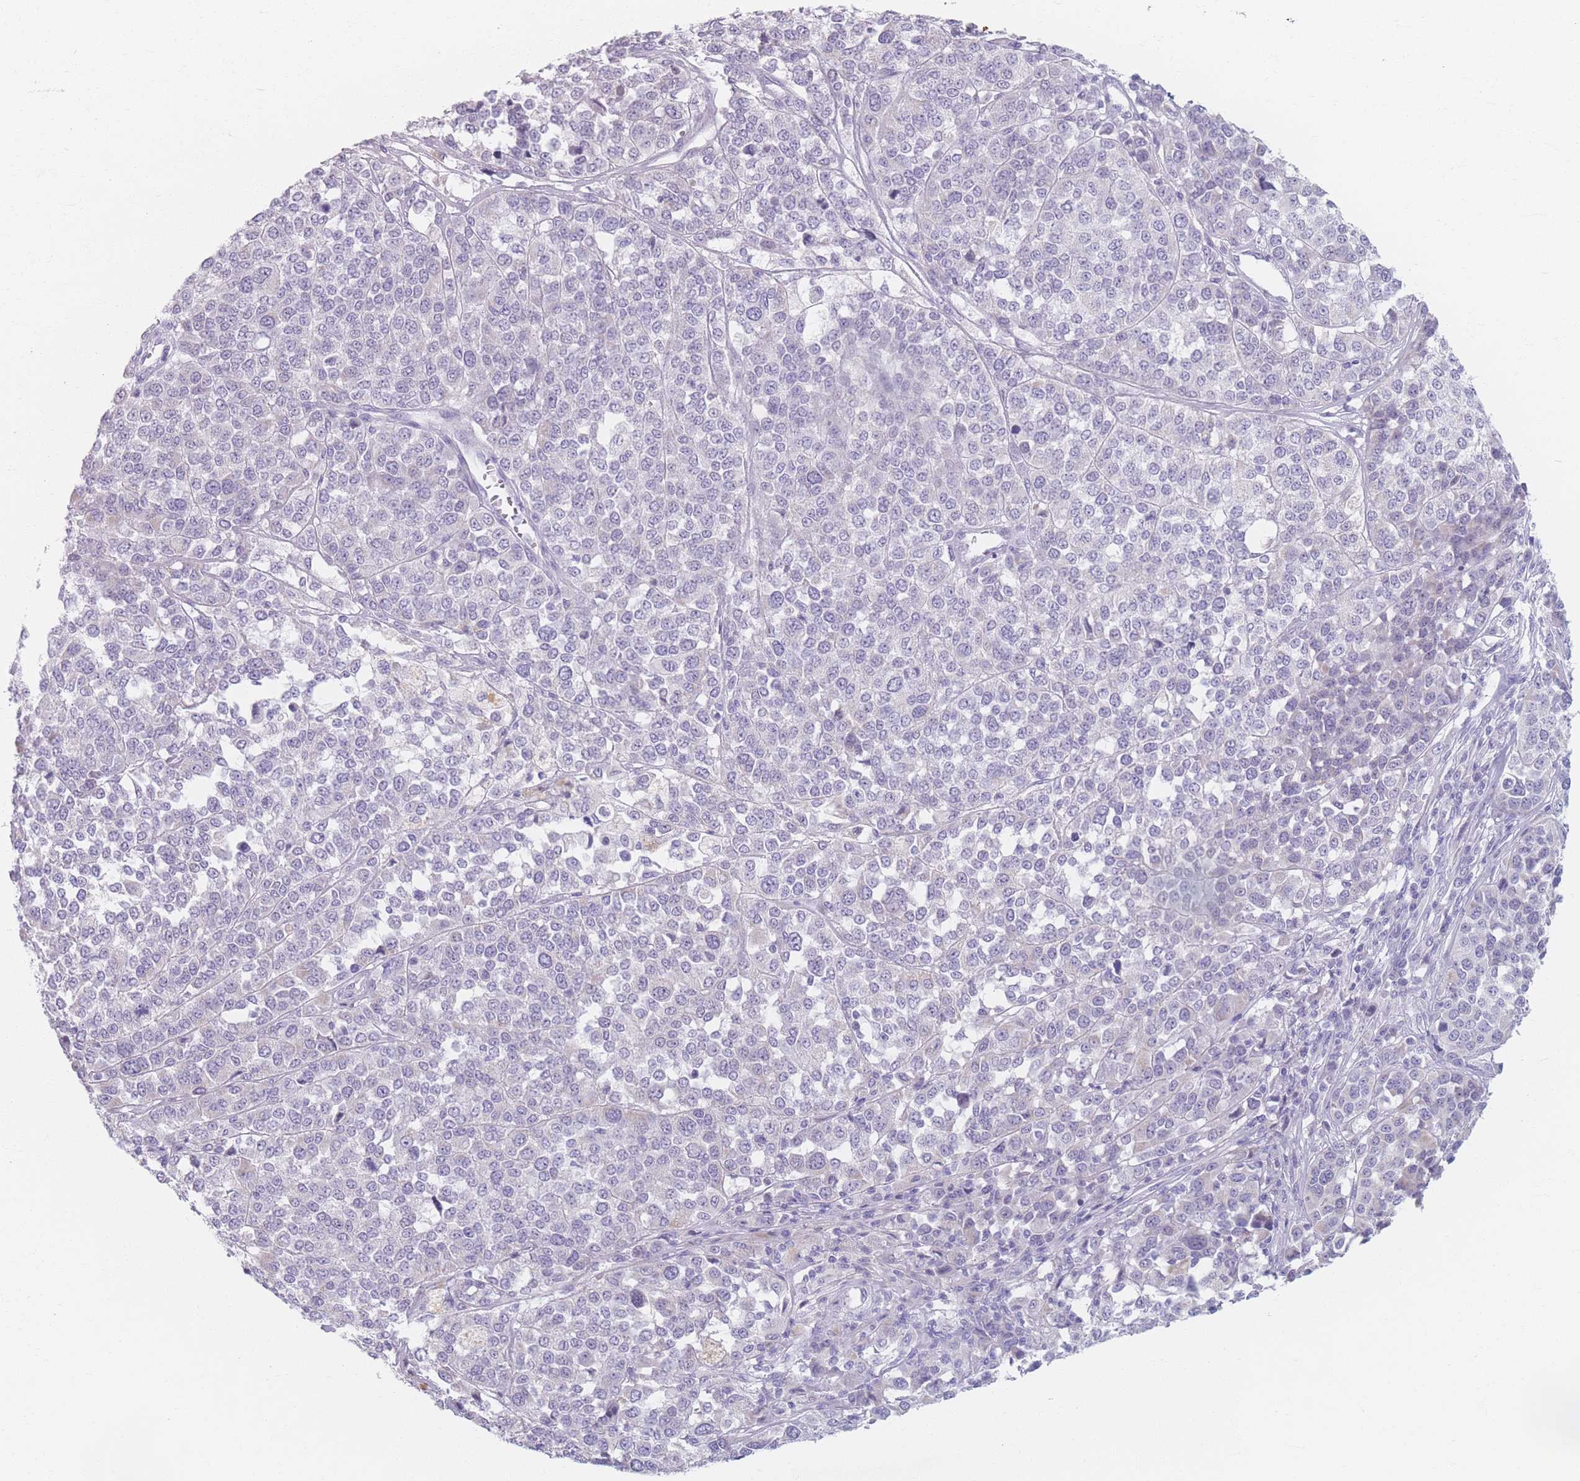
{"staining": {"intensity": "negative", "quantity": "none", "location": "none"}, "tissue": "melanoma", "cell_type": "Tumor cells", "image_type": "cancer", "snomed": [{"axis": "morphology", "description": "Malignant melanoma, Metastatic site"}, {"axis": "topography", "description": "Lymph node"}], "caption": "Malignant melanoma (metastatic site) was stained to show a protein in brown. There is no significant expression in tumor cells.", "gene": "PIGM", "patient": {"sex": "male", "age": 44}}